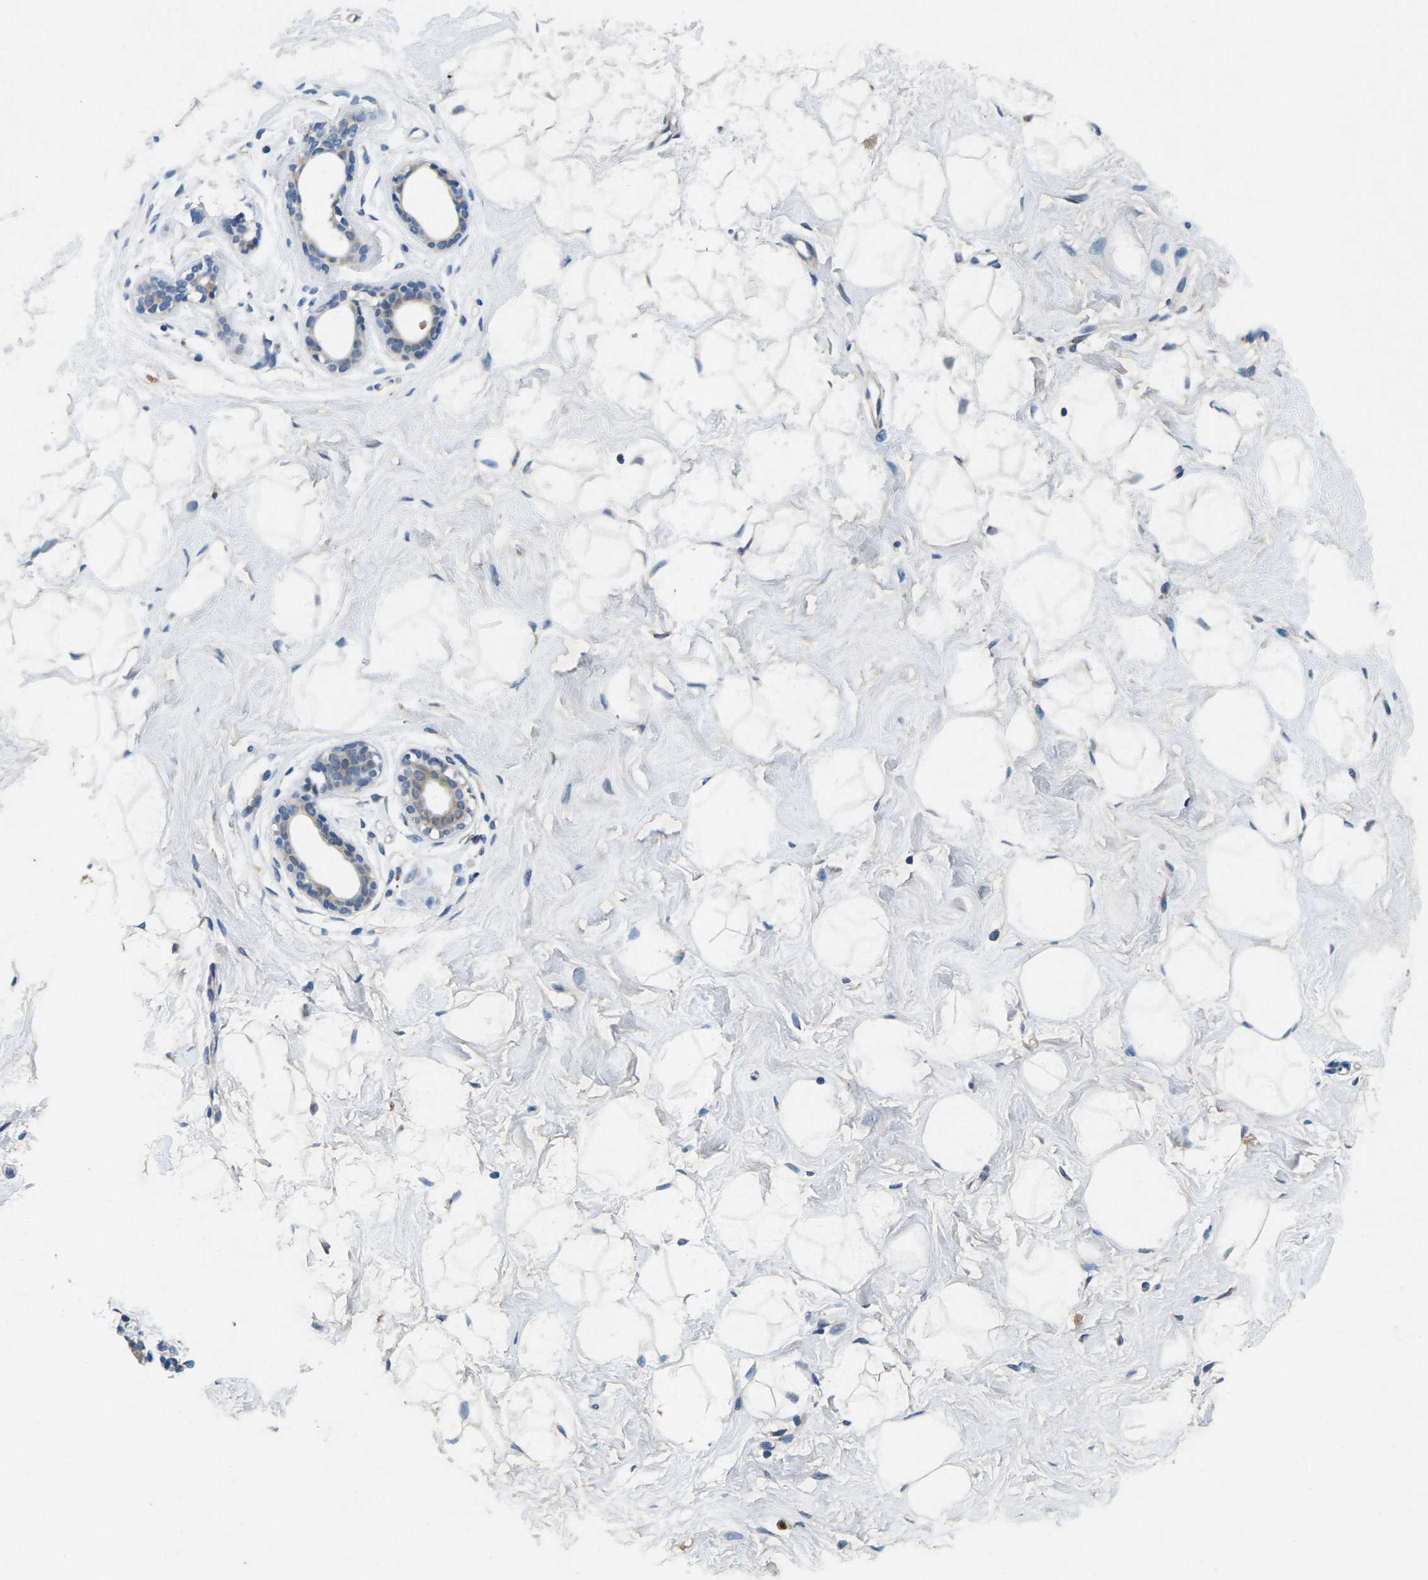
{"staining": {"intensity": "negative", "quantity": "none", "location": "none"}, "tissue": "breast", "cell_type": "Adipocytes", "image_type": "normal", "snomed": [{"axis": "morphology", "description": "Normal tissue, NOS"}, {"axis": "topography", "description": "Breast"}], "caption": "Image shows no protein expression in adipocytes of unremarkable breast.", "gene": "ERGIC3", "patient": {"sex": "female", "age": 23}}